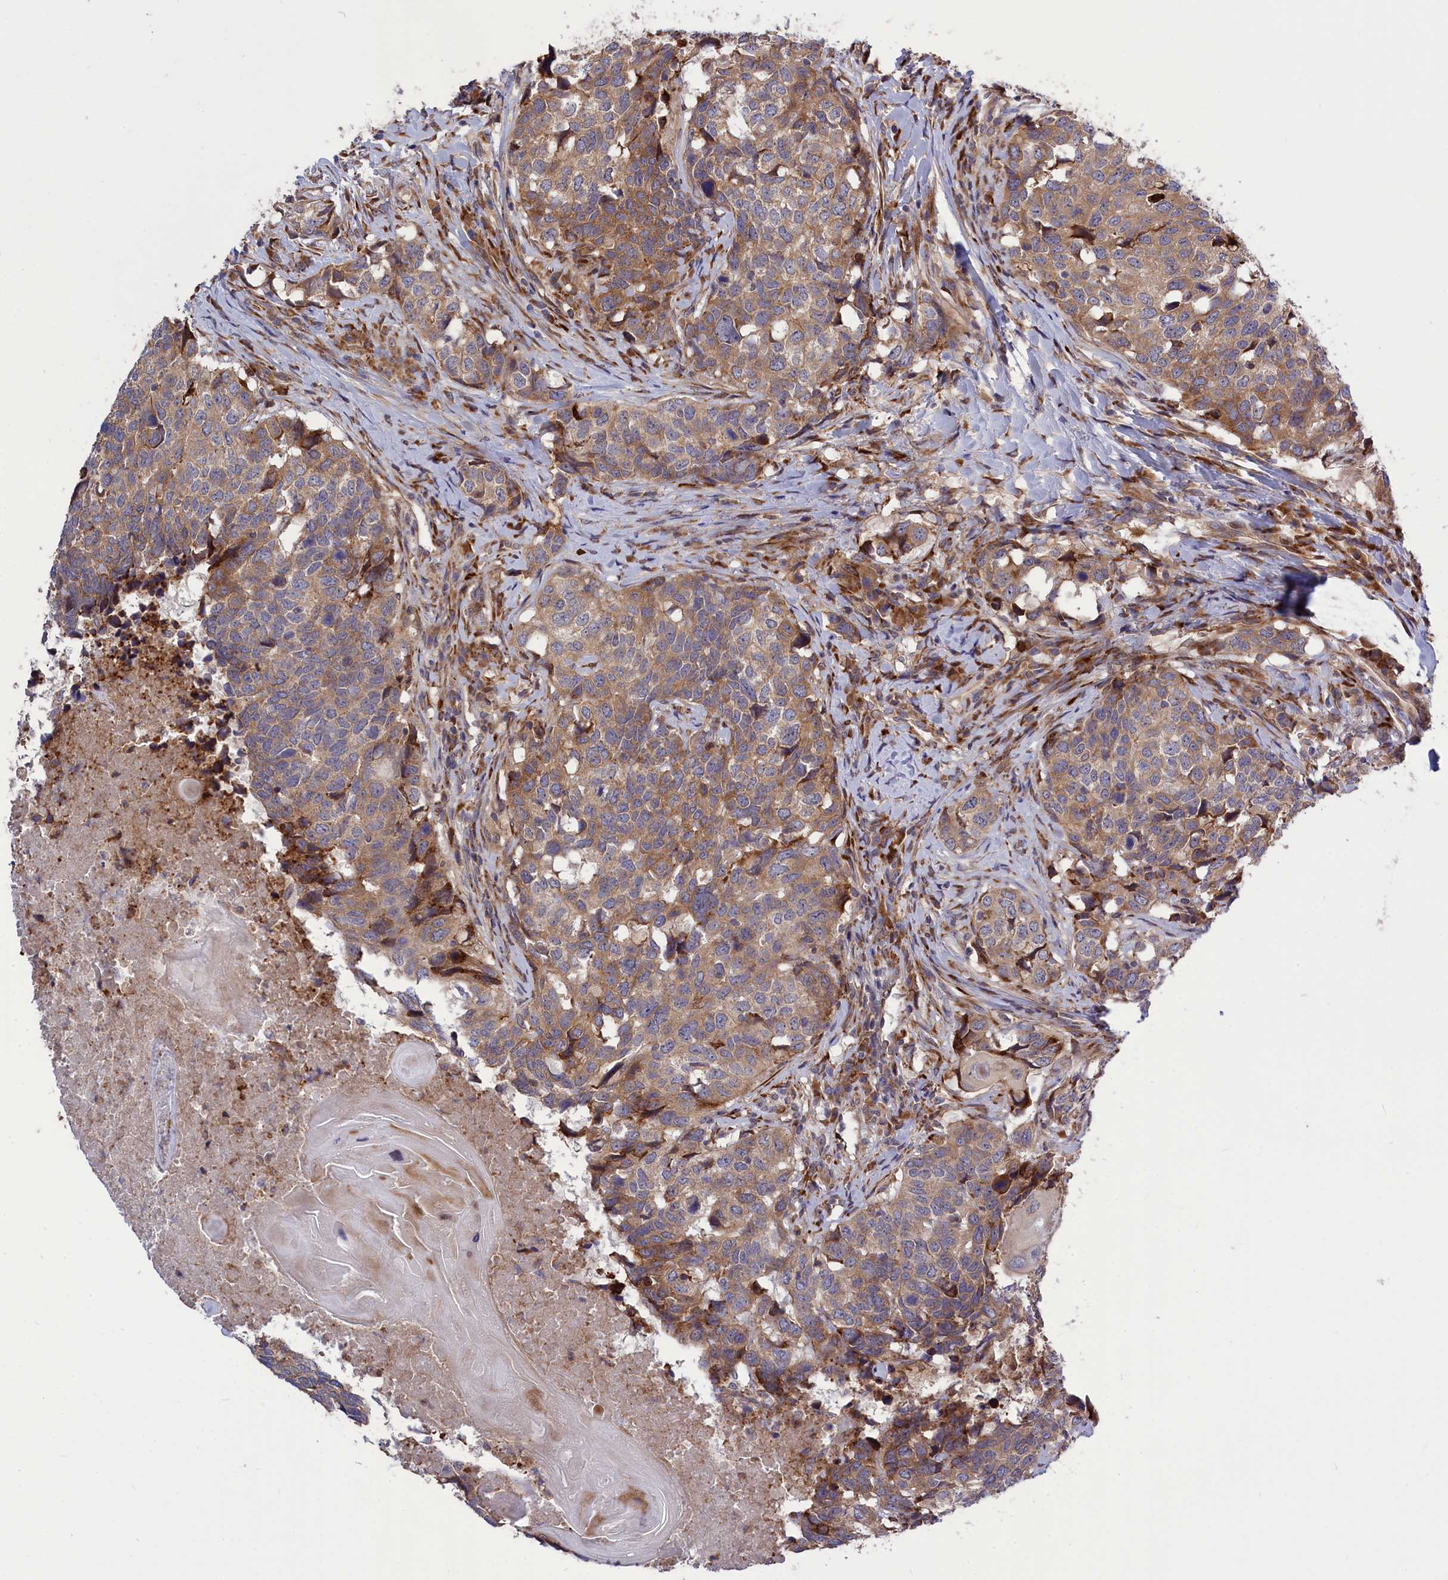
{"staining": {"intensity": "moderate", "quantity": ">75%", "location": "cytoplasmic/membranous"}, "tissue": "head and neck cancer", "cell_type": "Tumor cells", "image_type": "cancer", "snomed": [{"axis": "morphology", "description": "Squamous cell carcinoma, NOS"}, {"axis": "topography", "description": "Head-Neck"}], "caption": "Immunohistochemistry (IHC) histopathology image of neoplastic tissue: head and neck cancer stained using IHC exhibits medium levels of moderate protein expression localized specifically in the cytoplasmic/membranous of tumor cells, appearing as a cytoplasmic/membranous brown color.", "gene": "DDX60L", "patient": {"sex": "male", "age": 66}}